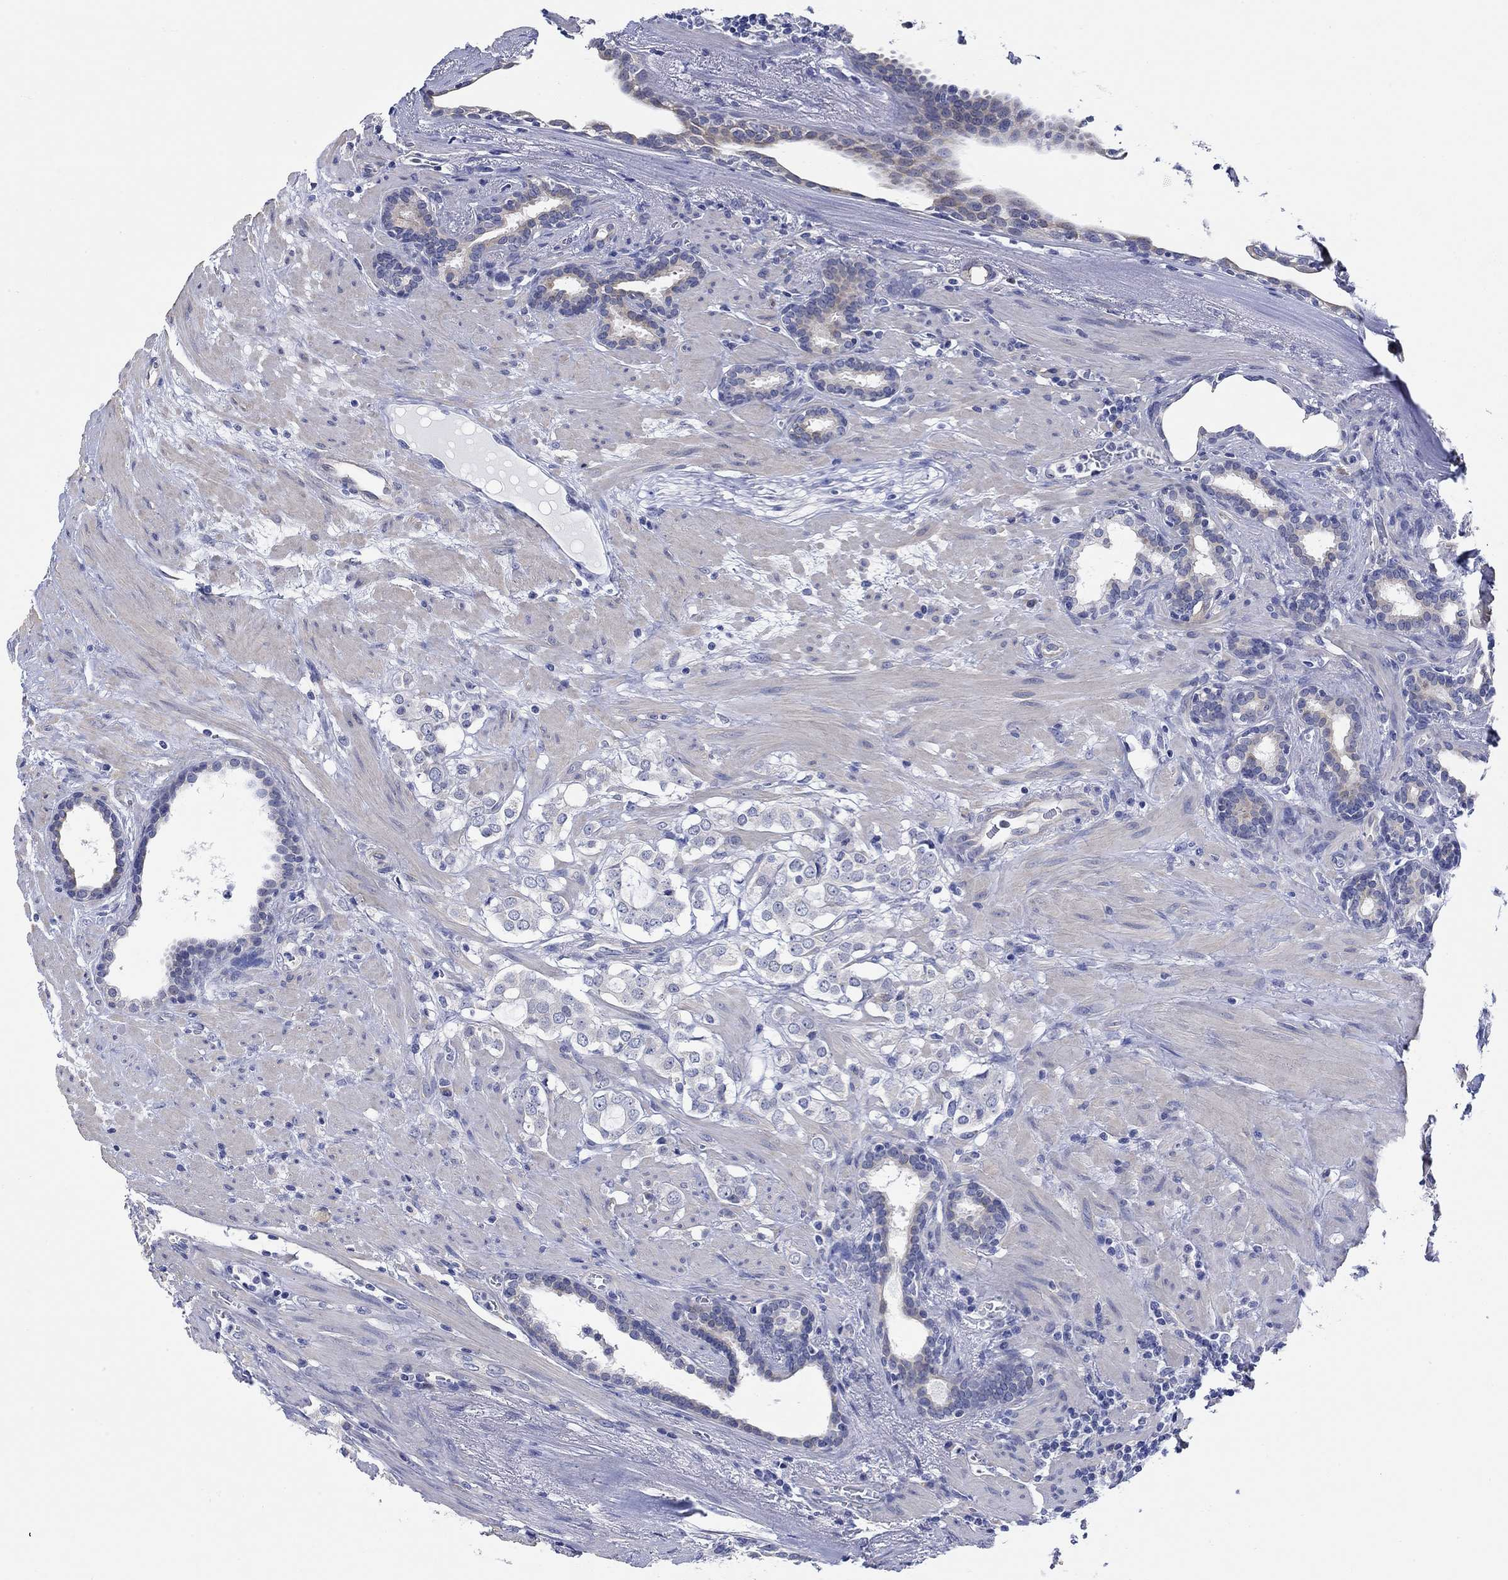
{"staining": {"intensity": "negative", "quantity": "none", "location": "none"}, "tissue": "prostate cancer", "cell_type": "Tumor cells", "image_type": "cancer", "snomed": [{"axis": "morphology", "description": "Adenocarcinoma, NOS"}, {"axis": "topography", "description": "Prostate"}], "caption": "A high-resolution micrograph shows IHC staining of prostate cancer, which exhibits no significant expression in tumor cells.", "gene": "KRT222", "patient": {"sex": "male", "age": 66}}